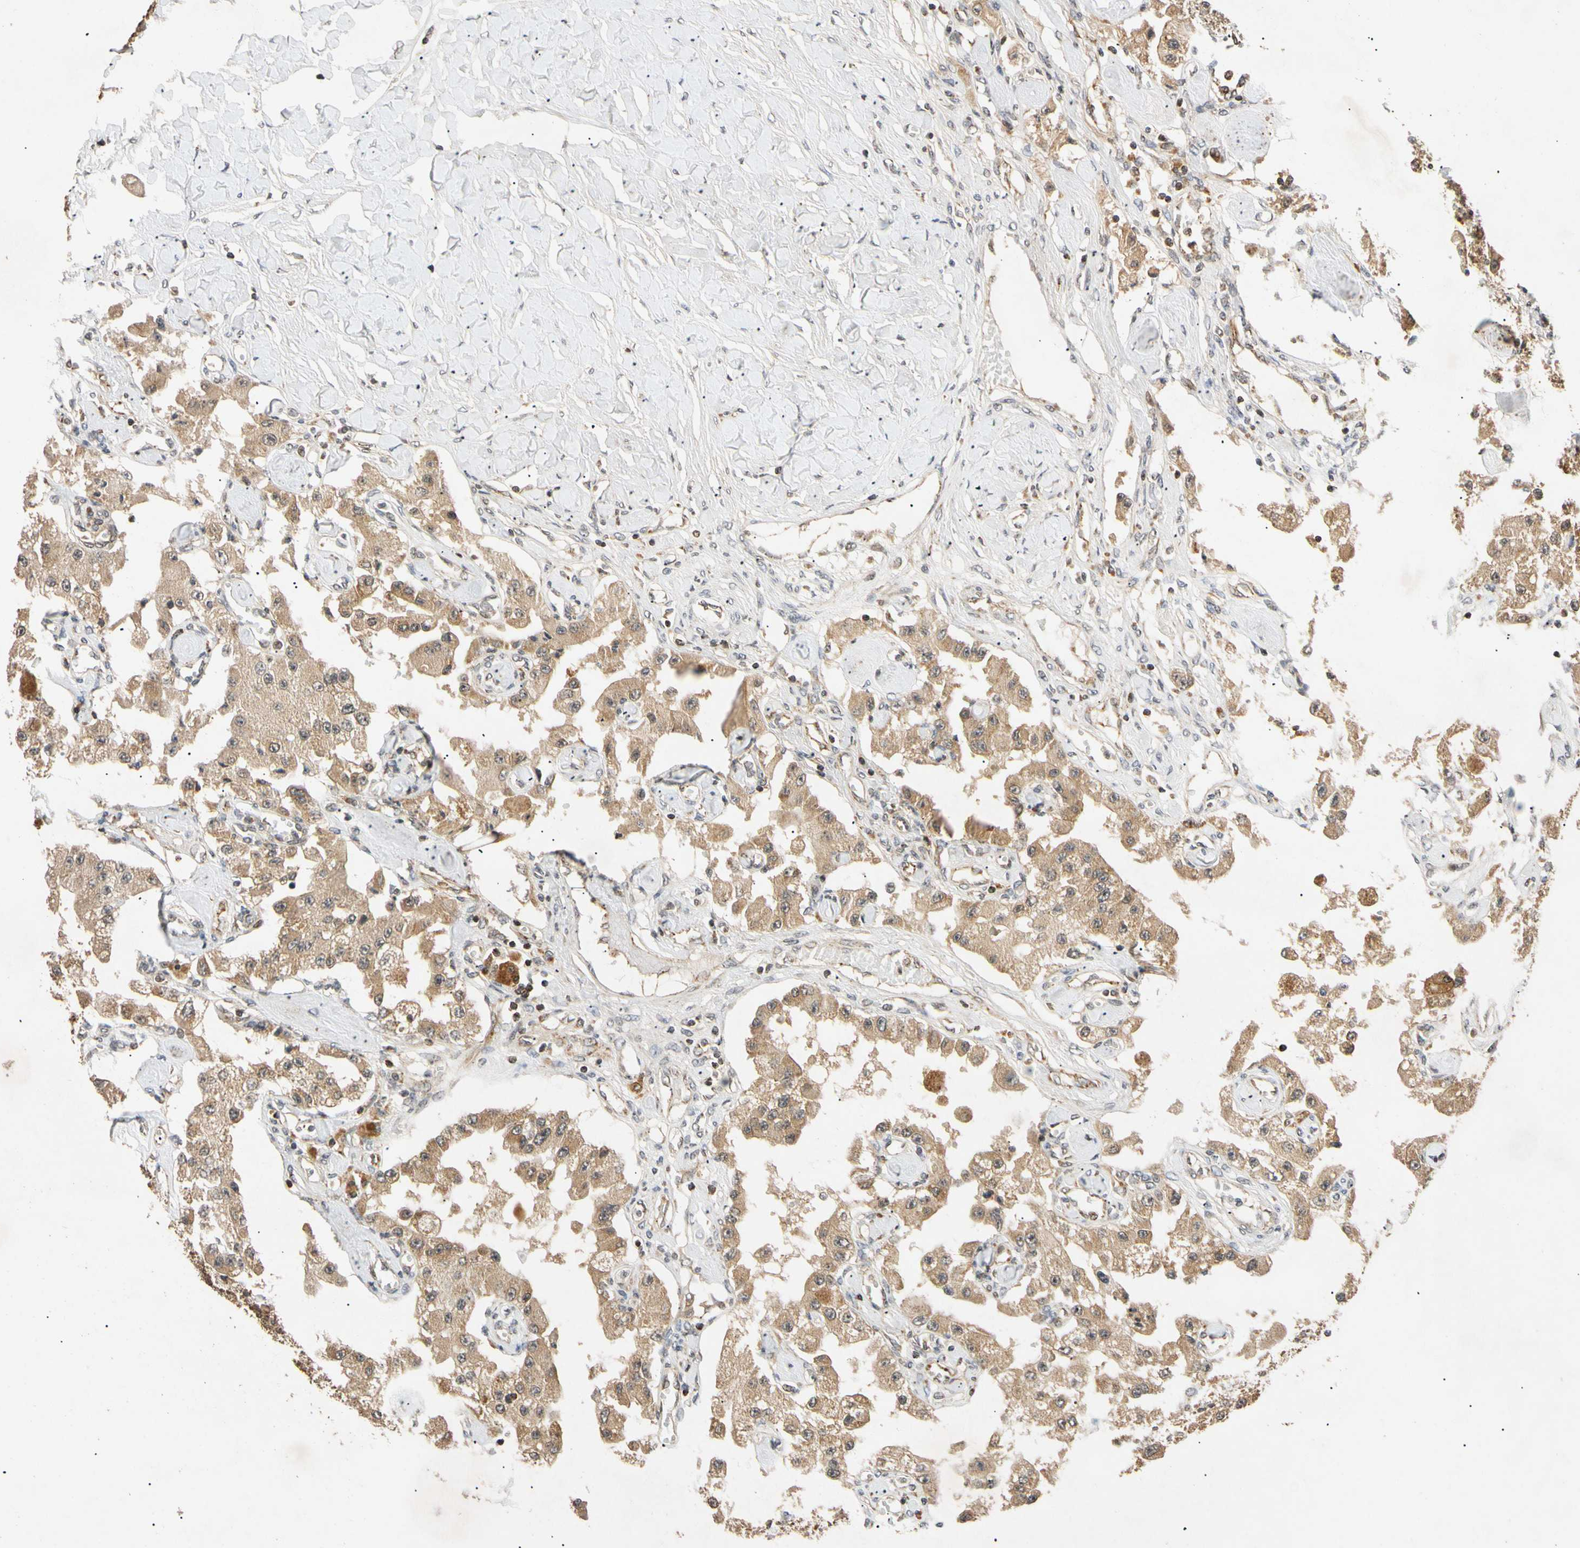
{"staining": {"intensity": "moderate", "quantity": ">75%", "location": "cytoplasmic/membranous"}, "tissue": "carcinoid", "cell_type": "Tumor cells", "image_type": "cancer", "snomed": [{"axis": "morphology", "description": "Carcinoid, malignant, NOS"}, {"axis": "topography", "description": "Pancreas"}], "caption": "This is a micrograph of immunohistochemistry (IHC) staining of carcinoid (malignant), which shows moderate expression in the cytoplasmic/membranous of tumor cells.", "gene": "MRPS22", "patient": {"sex": "male", "age": 41}}